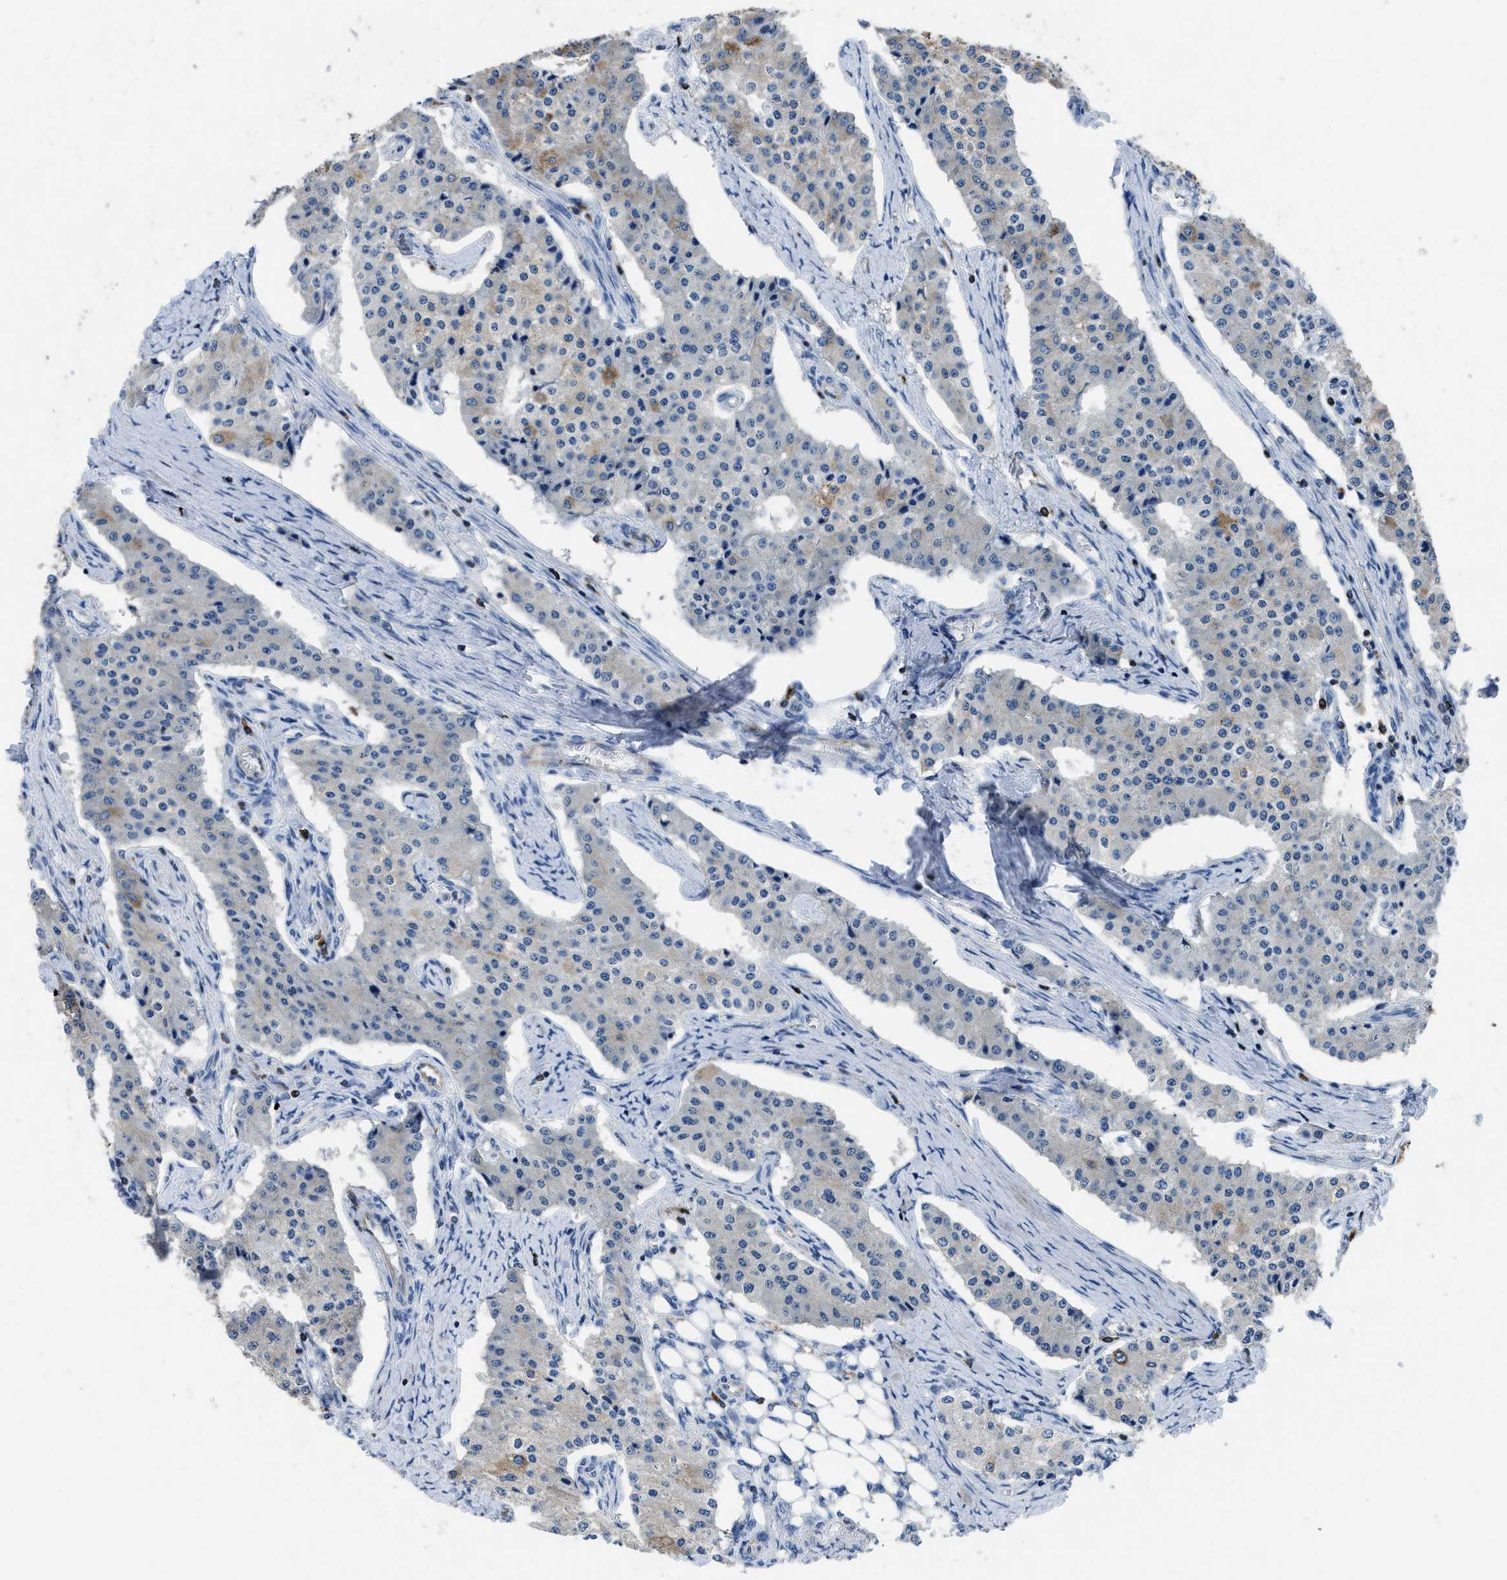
{"staining": {"intensity": "weak", "quantity": "<25%", "location": "cytoplasmic/membranous"}, "tissue": "carcinoid", "cell_type": "Tumor cells", "image_type": "cancer", "snomed": [{"axis": "morphology", "description": "Carcinoid, malignant, NOS"}, {"axis": "topography", "description": "Colon"}], "caption": "Immunohistochemistry of carcinoid (malignant) displays no staining in tumor cells.", "gene": "ITGA3", "patient": {"sex": "female", "age": 52}}